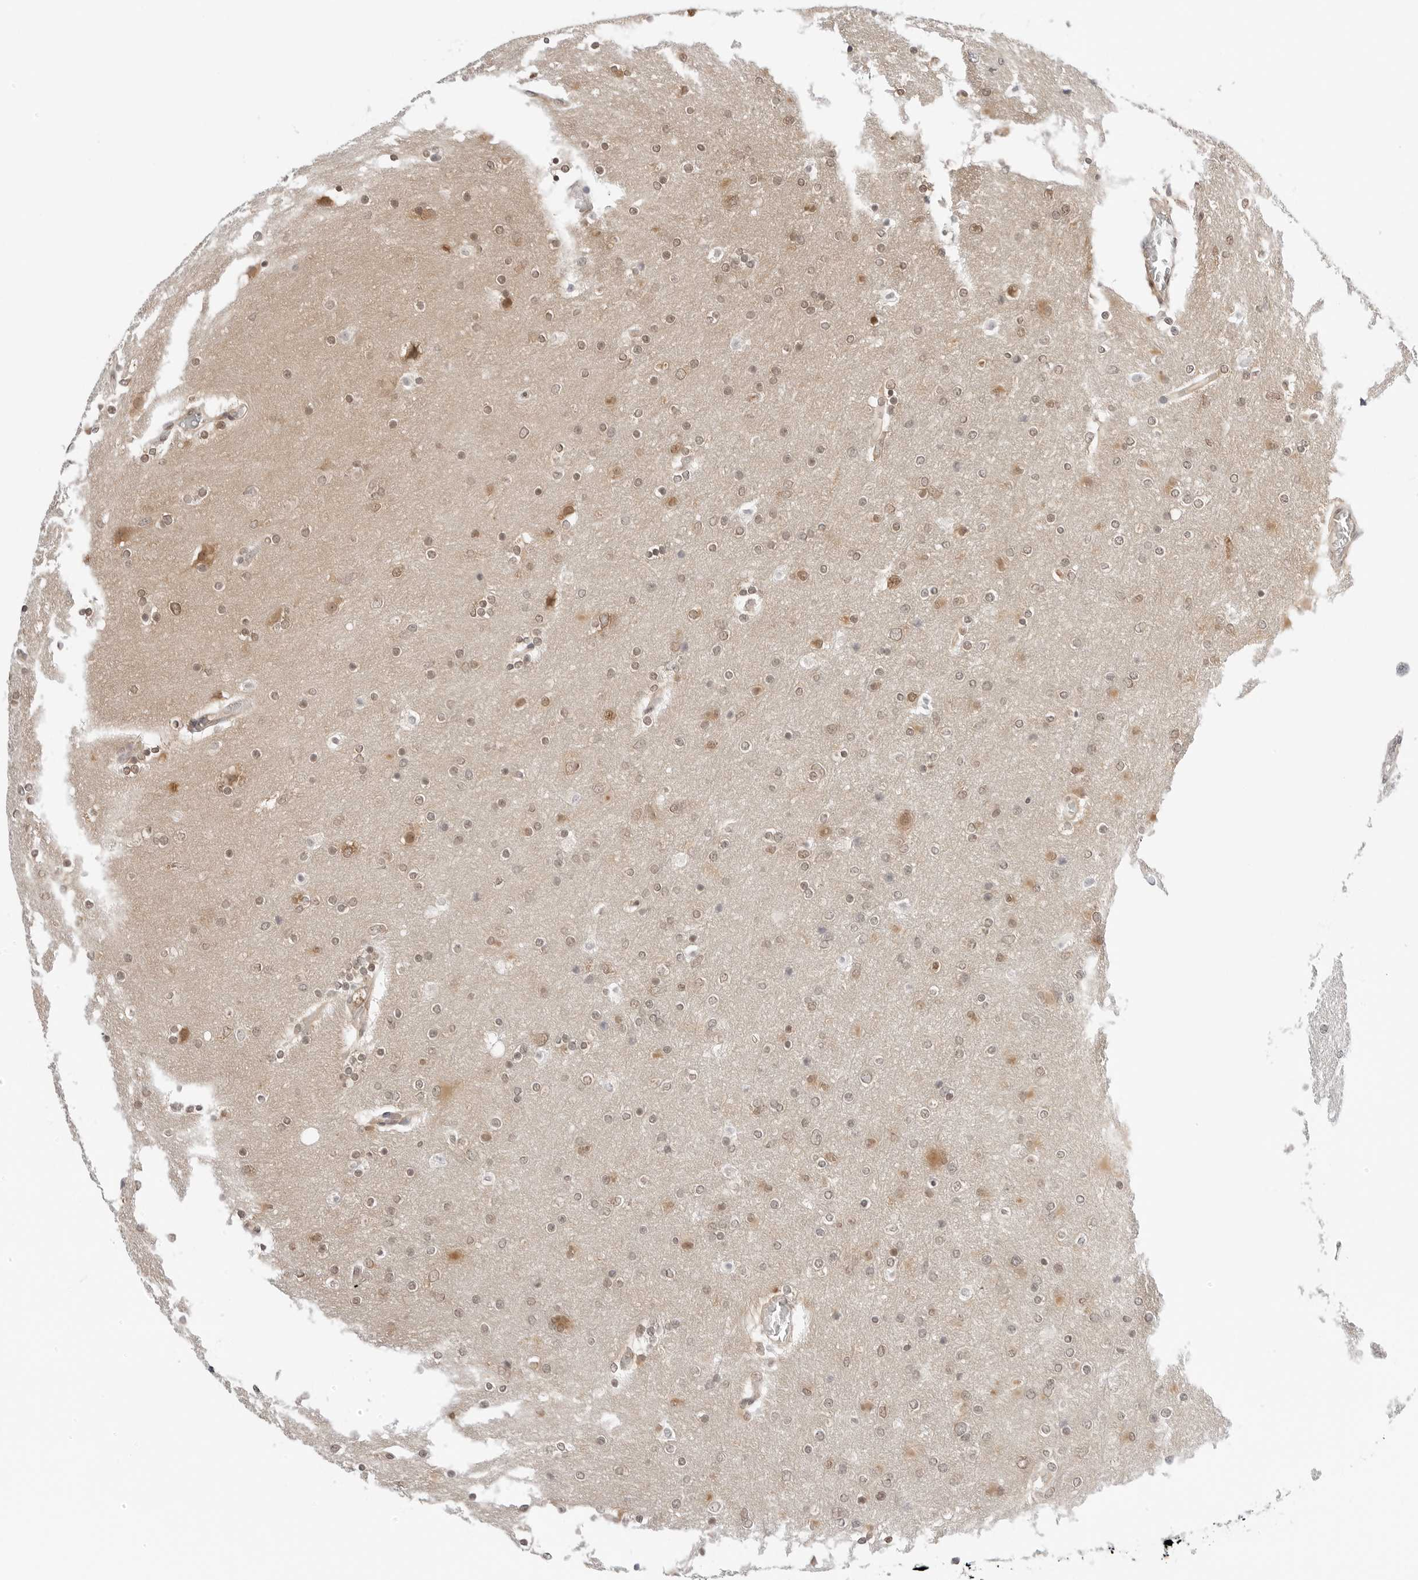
{"staining": {"intensity": "weak", "quantity": ">75%", "location": "nuclear"}, "tissue": "glioma", "cell_type": "Tumor cells", "image_type": "cancer", "snomed": [{"axis": "morphology", "description": "Glioma, malignant, High grade"}, {"axis": "topography", "description": "Cerebral cortex"}], "caption": "Weak nuclear expression is seen in approximately >75% of tumor cells in glioma.", "gene": "NUDC", "patient": {"sex": "female", "age": 36}}